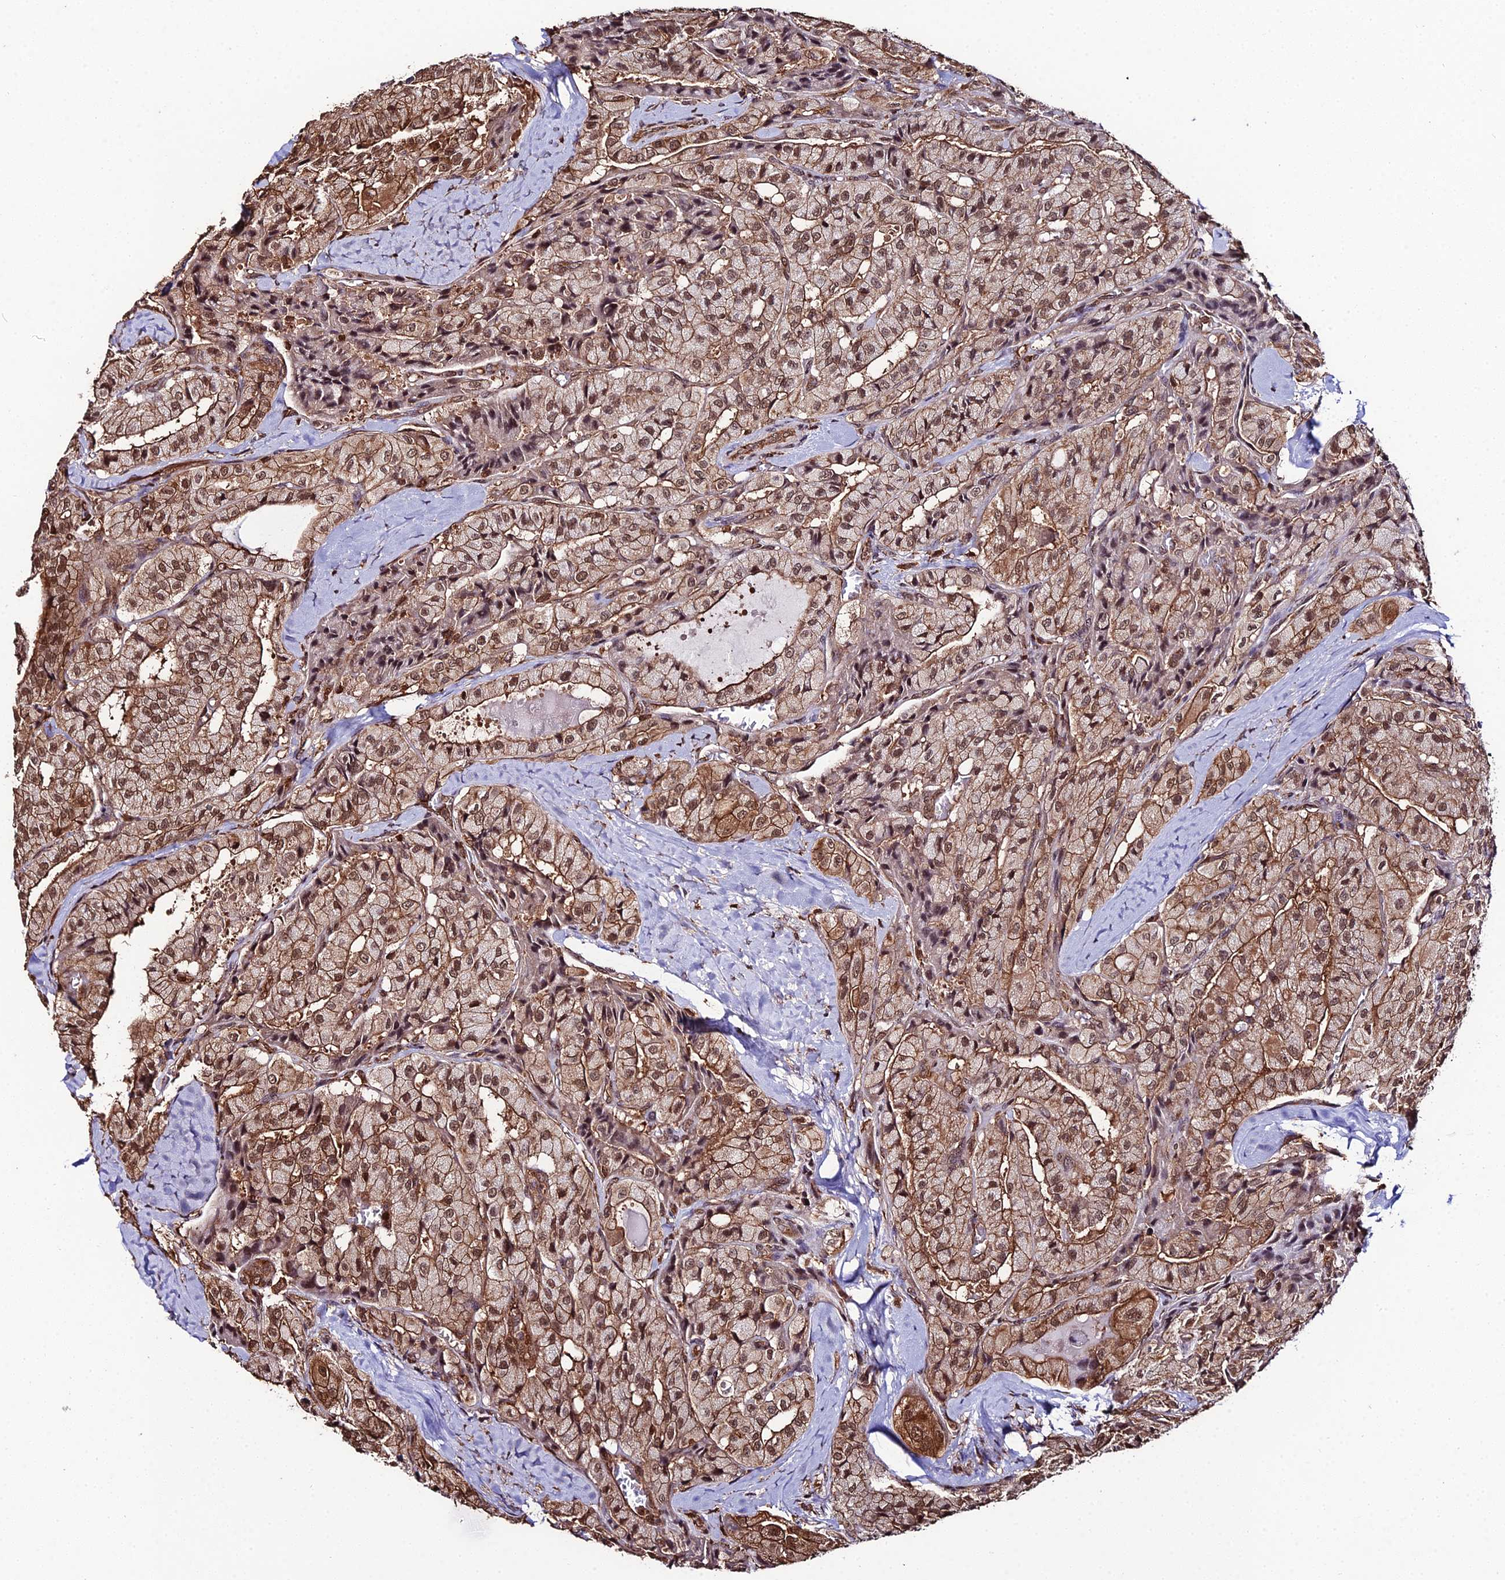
{"staining": {"intensity": "moderate", "quantity": ">75%", "location": "cytoplasmic/membranous,nuclear"}, "tissue": "thyroid cancer", "cell_type": "Tumor cells", "image_type": "cancer", "snomed": [{"axis": "morphology", "description": "Normal tissue, NOS"}, {"axis": "morphology", "description": "Papillary adenocarcinoma, NOS"}, {"axis": "topography", "description": "Thyroid gland"}], "caption": "Human papillary adenocarcinoma (thyroid) stained with a brown dye shows moderate cytoplasmic/membranous and nuclear positive positivity in approximately >75% of tumor cells.", "gene": "PPP4C", "patient": {"sex": "female", "age": 59}}